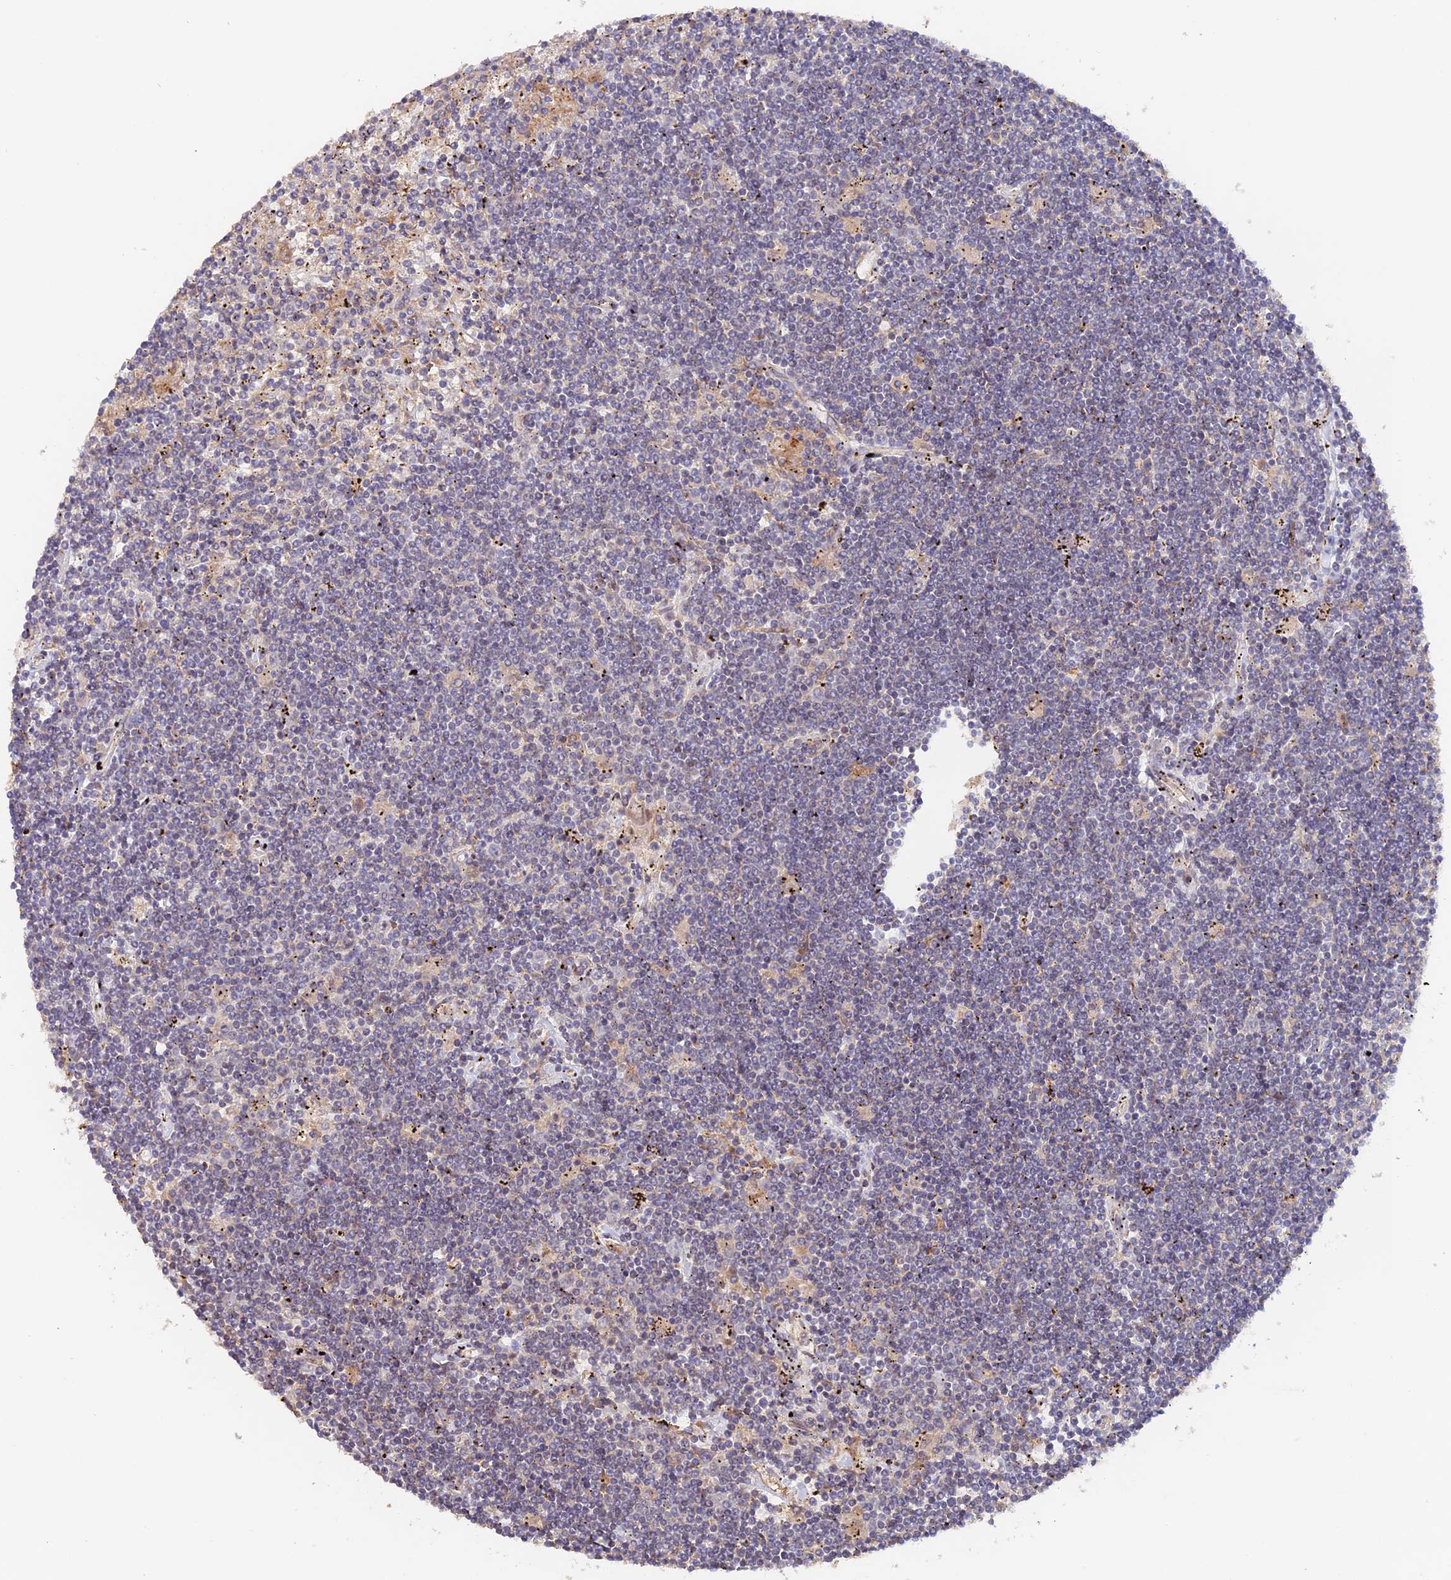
{"staining": {"intensity": "negative", "quantity": "none", "location": "none"}, "tissue": "lymphoma", "cell_type": "Tumor cells", "image_type": "cancer", "snomed": [{"axis": "morphology", "description": "Malignant lymphoma, non-Hodgkin's type, Low grade"}, {"axis": "topography", "description": "Spleen"}], "caption": "An immunohistochemistry histopathology image of low-grade malignant lymphoma, non-Hodgkin's type is shown. There is no staining in tumor cells of low-grade malignant lymphoma, non-Hodgkin's type. (DAB (3,3'-diaminobenzidine) immunohistochemistry (IHC) visualized using brightfield microscopy, high magnification).", "gene": "TANGO6", "patient": {"sex": "male", "age": 76}}